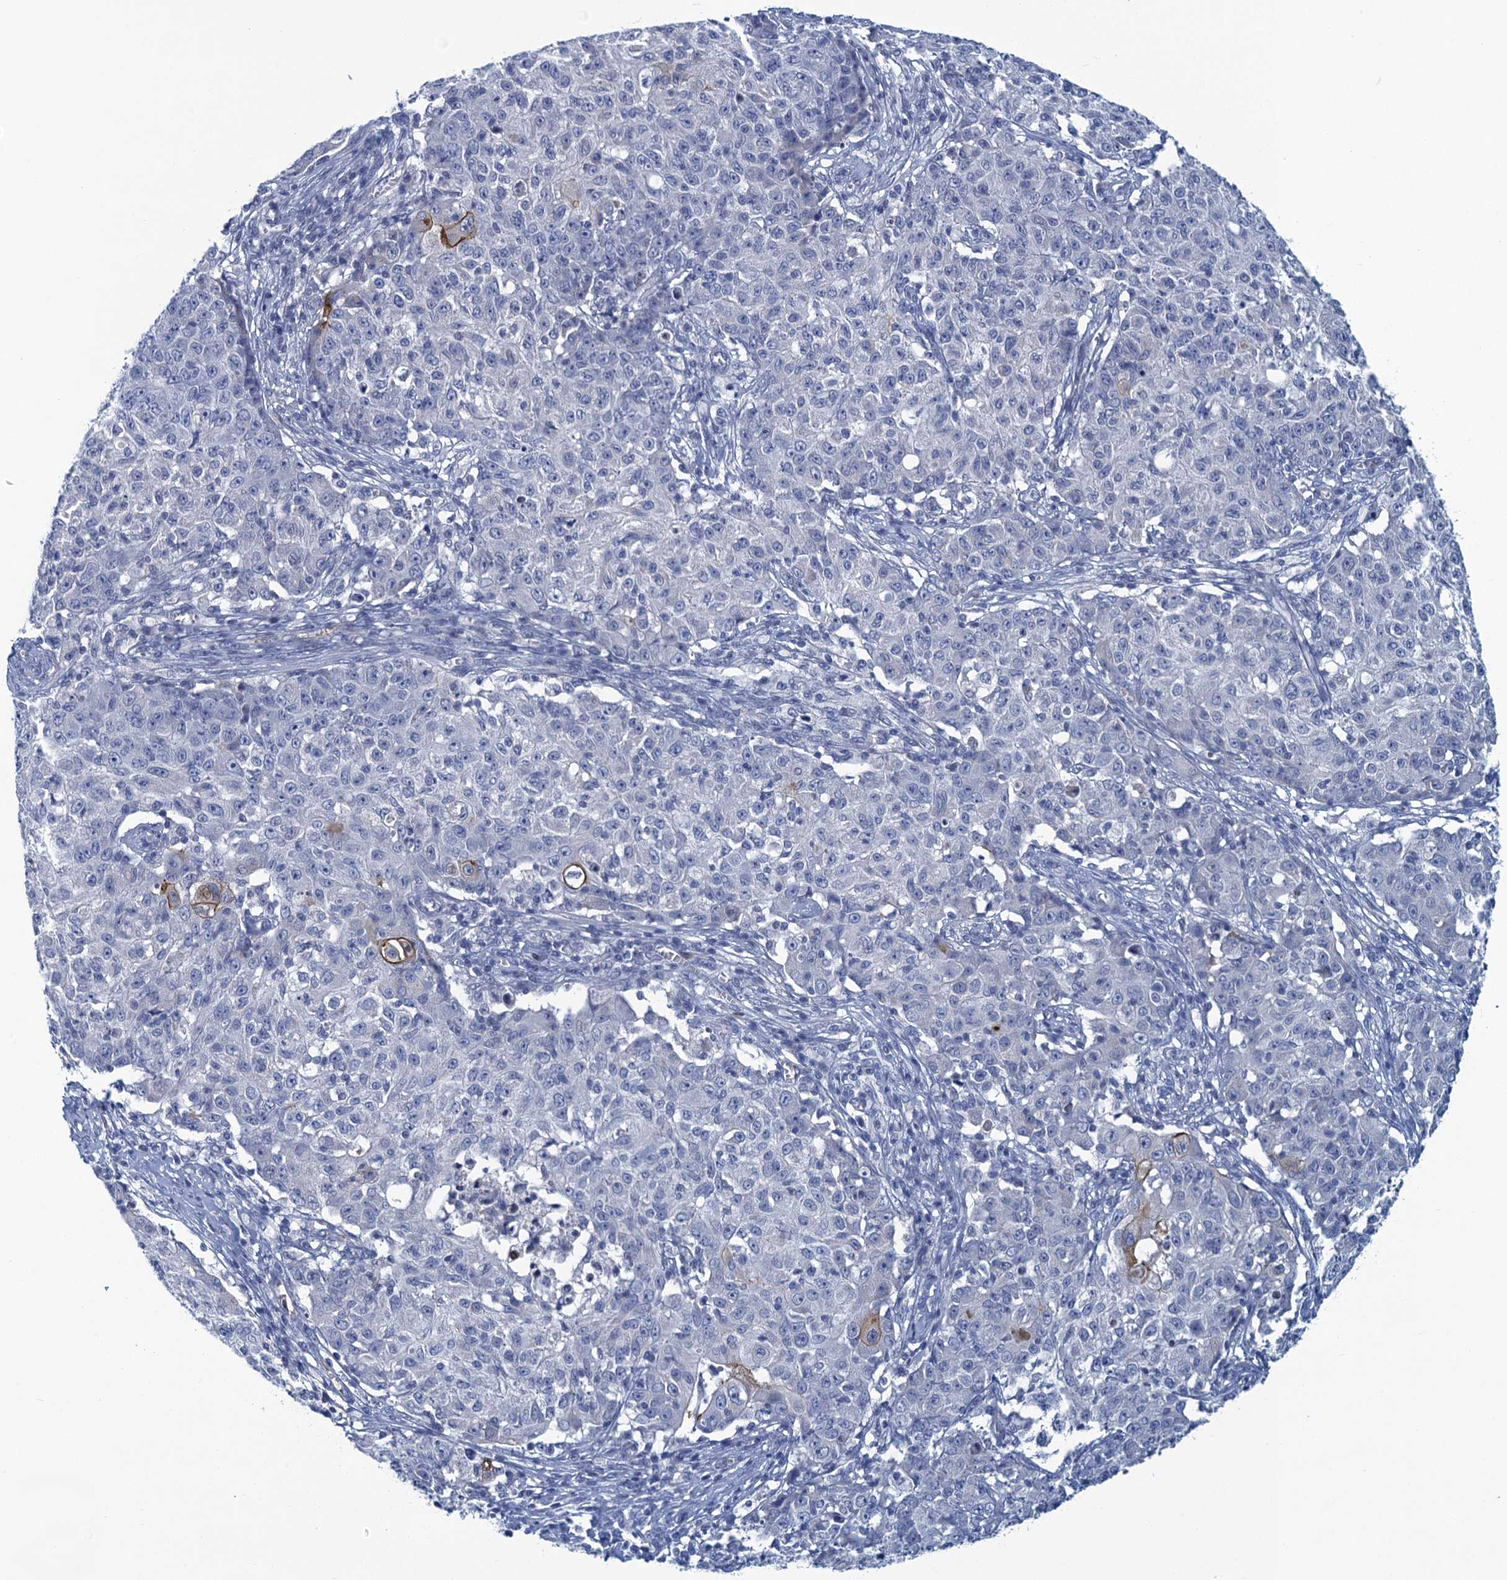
{"staining": {"intensity": "negative", "quantity": "none", "location": "none"}, "tissue": "ovarian cancer", "cell_type": "Tumor cells", "image_type": "cancer", "snomed": [{"axis": "morphology", "description": "Carcinoma, endometroid"}, {"axis": "topography", "description": "Ovary"}], "caption": "The micrograph displays no significant staining in tumor cells of ovarian cancer.", "gene": "SCEL", "patient": {"sex": "female", "age": 42}}